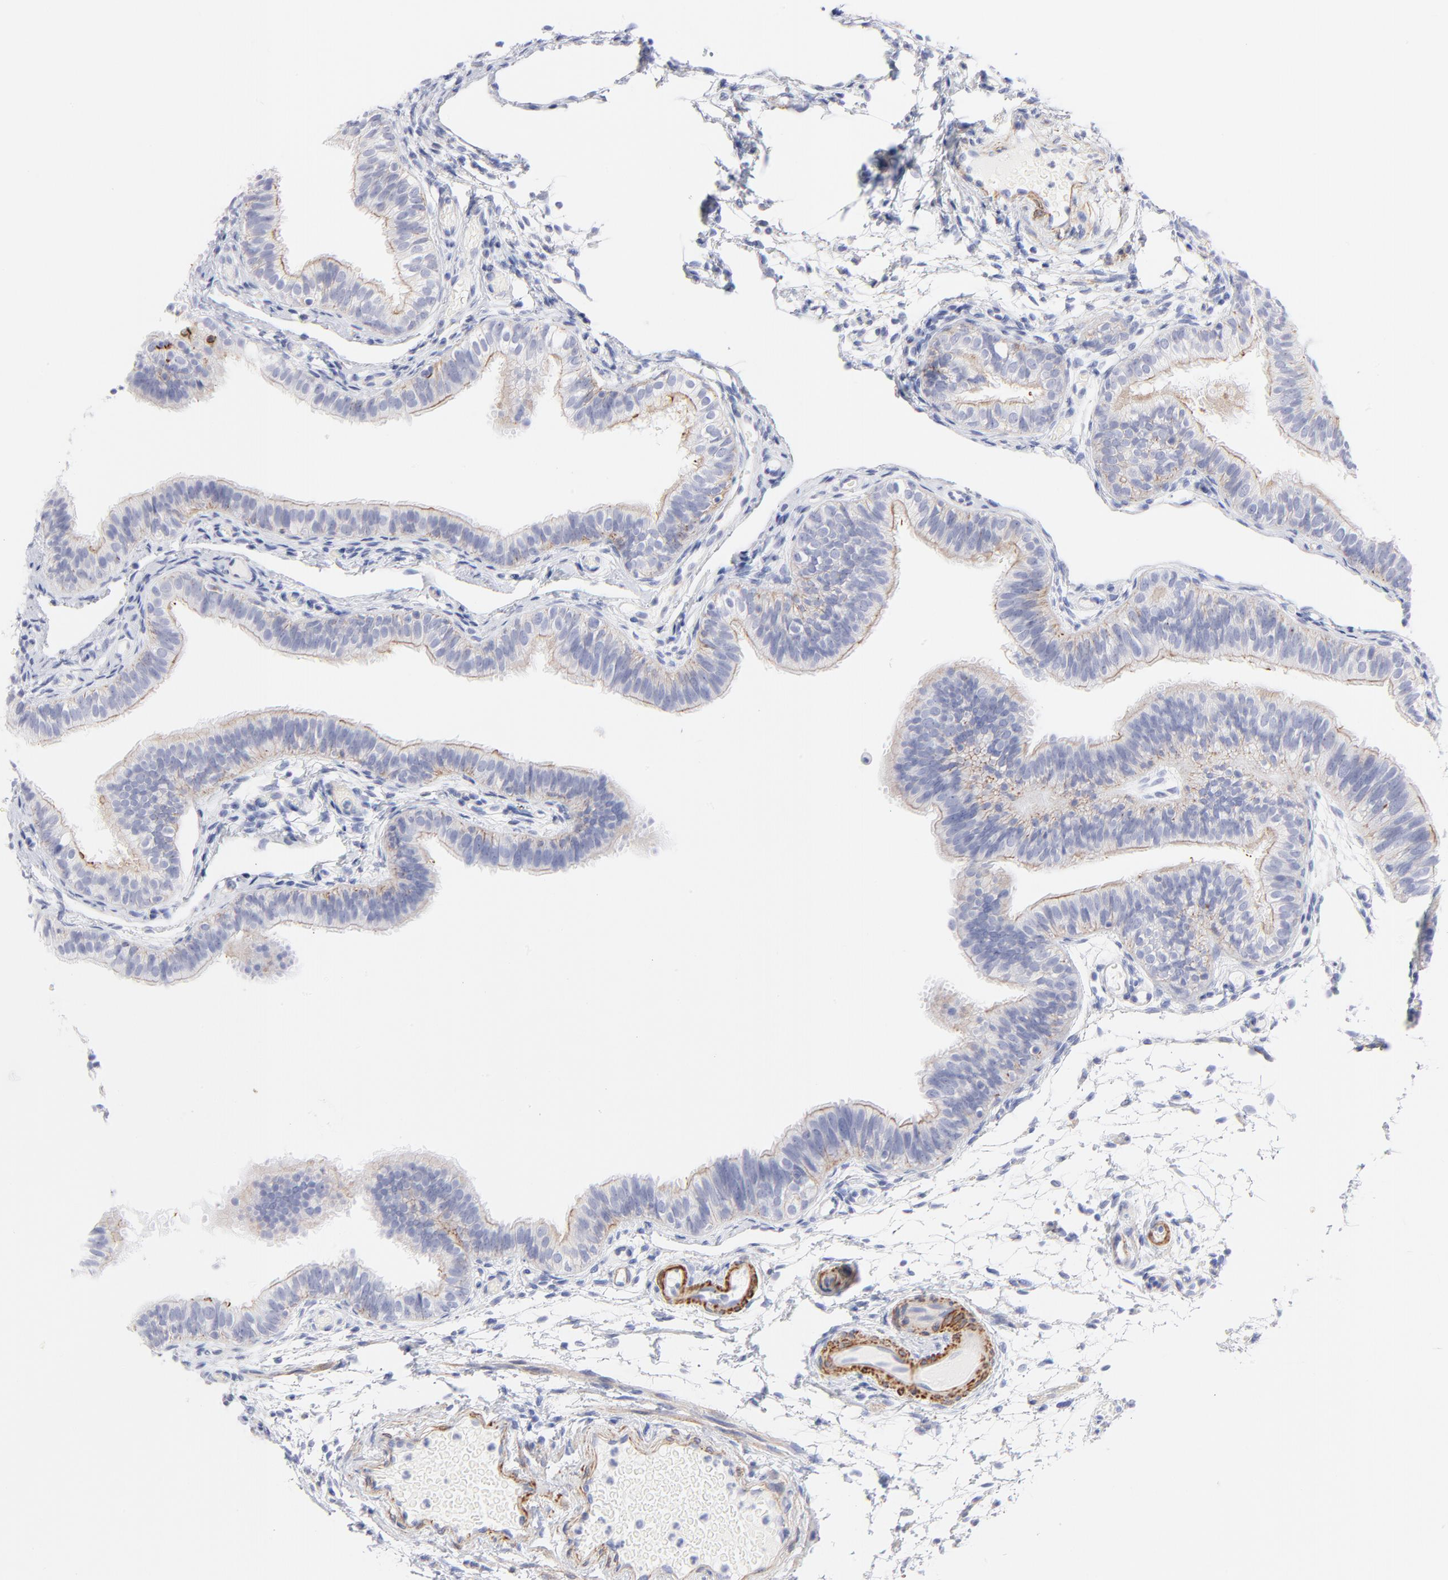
{"staining": {"intensity": "moderate", "quantity": "25%-75%", "location": "cytoplasmic/membranous"}, "tissue": "fallopian tube", "cell_type": "Glandular cells", "image_type": "normal", "snomed": [{"axis": "morphology", "description": "Normal tissue, NOS"}, {"axis": "morphology", "description": "Dermoid, NOS"}, {"axis": "topography", "description": "Fallopian tube"}], "caption": "A high-resolution photomicrograph shows immunohistochemistry staining of benign fallopian tube, which displays moderate cytoplasmic/membranous expression in about 25%-75% of glandular cells. (Stains: DAB (3,3'-diaminobenzidine) in brown, nuclei in blue, Microscopy: brightfield microscopy at high magnification).", "gene": "ACTA2", "patient": {"sex": "female", "age": 33}}